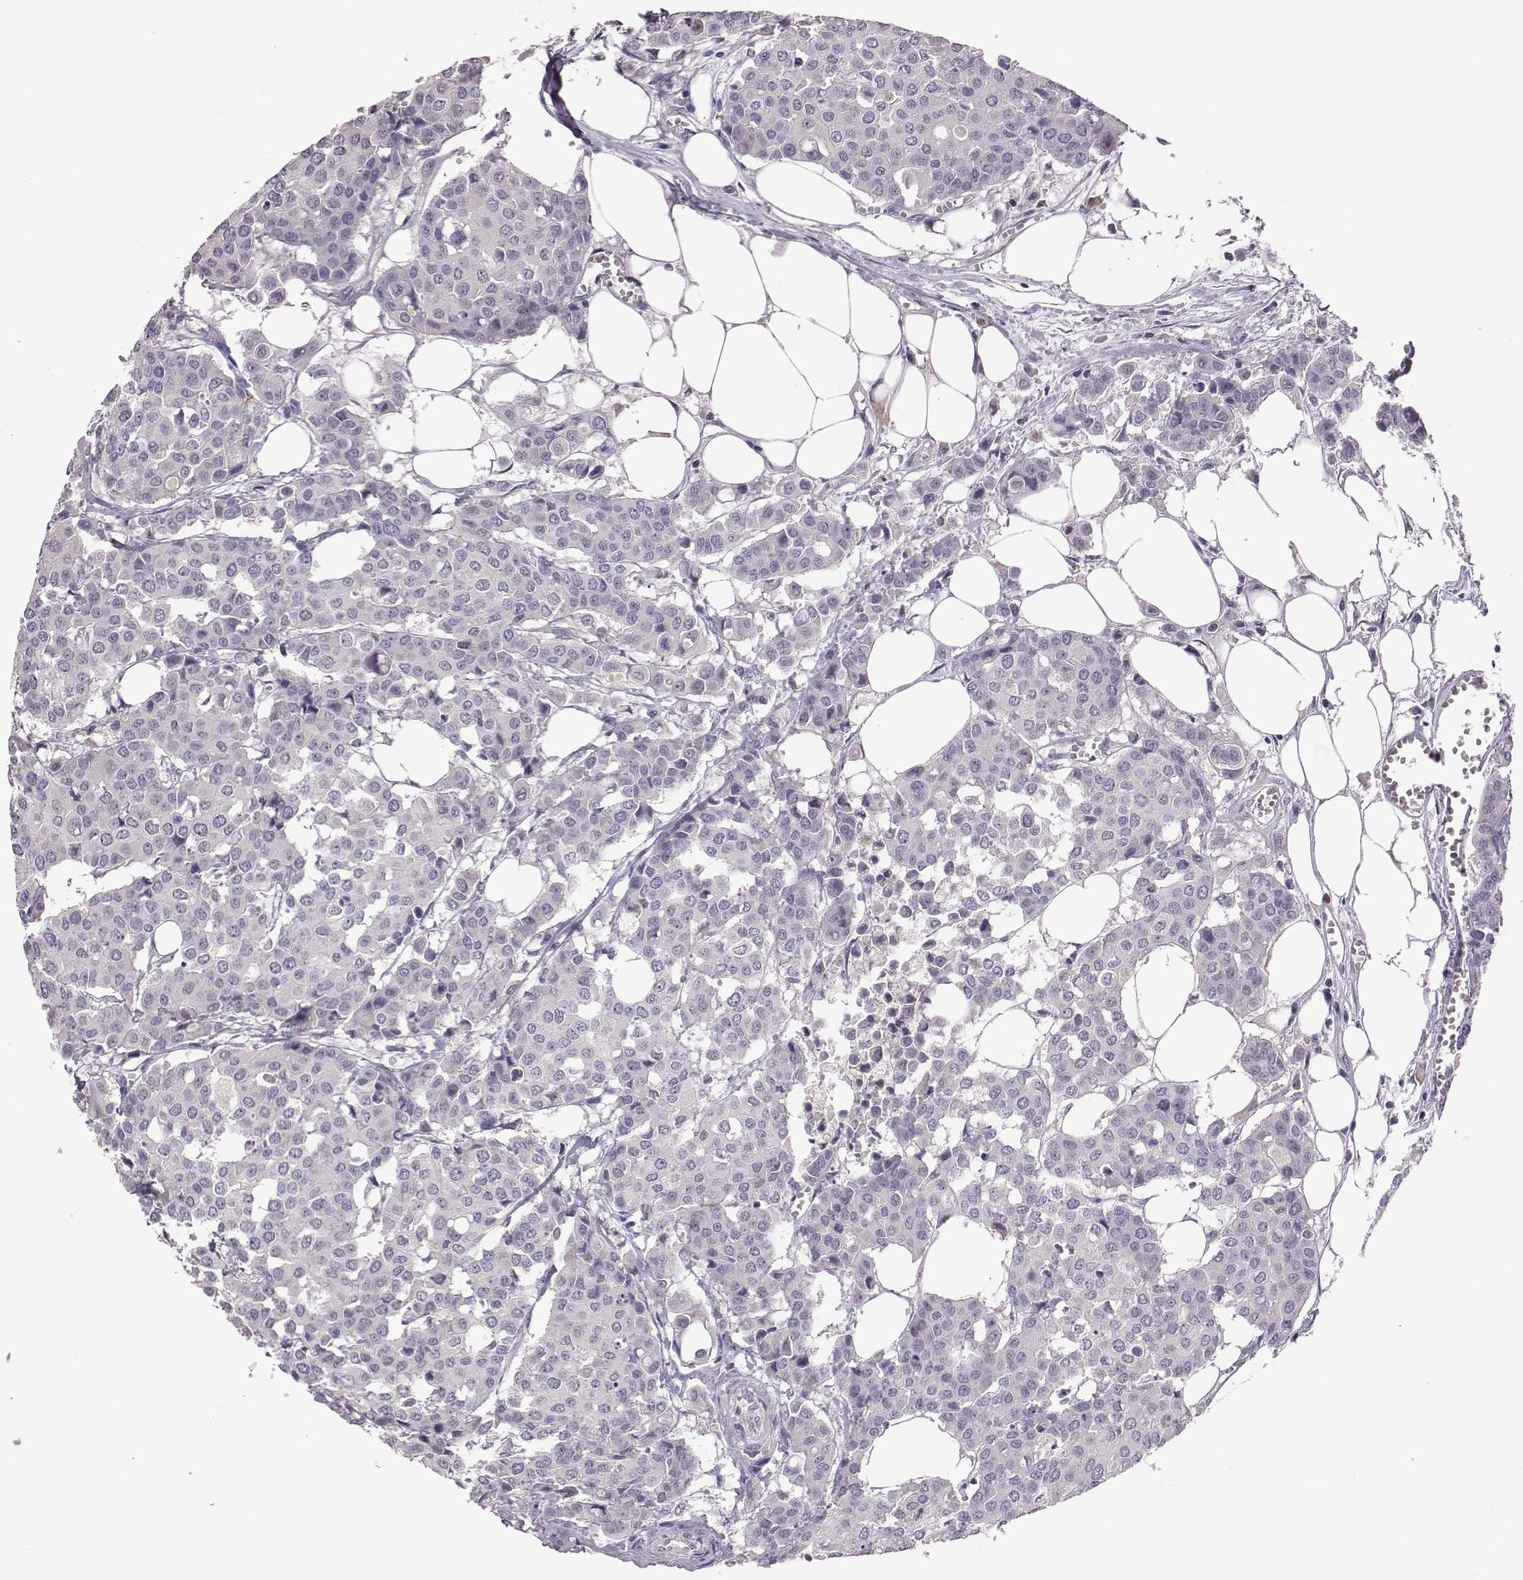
{"staining": {"intensity": "negative", "quantity": "none", "location": "none"}, "tissue": "carcinoid", "cell_type": "Tumor cells", "image_type": "cancer", "snomed": [{"axis": "morphology", "description": "Carcinoid, malignant, NOS"}, {"axis": "topography", "description": "Colon"}], "caption": "Tumor cells are negative for brown protein staining in carcinoid. (DAB (3,3'-diaminobenzidine) IHC with hematoxylin counter stain).", "gene": "KMO", "patient": {"sex": "male", "age": 81}}